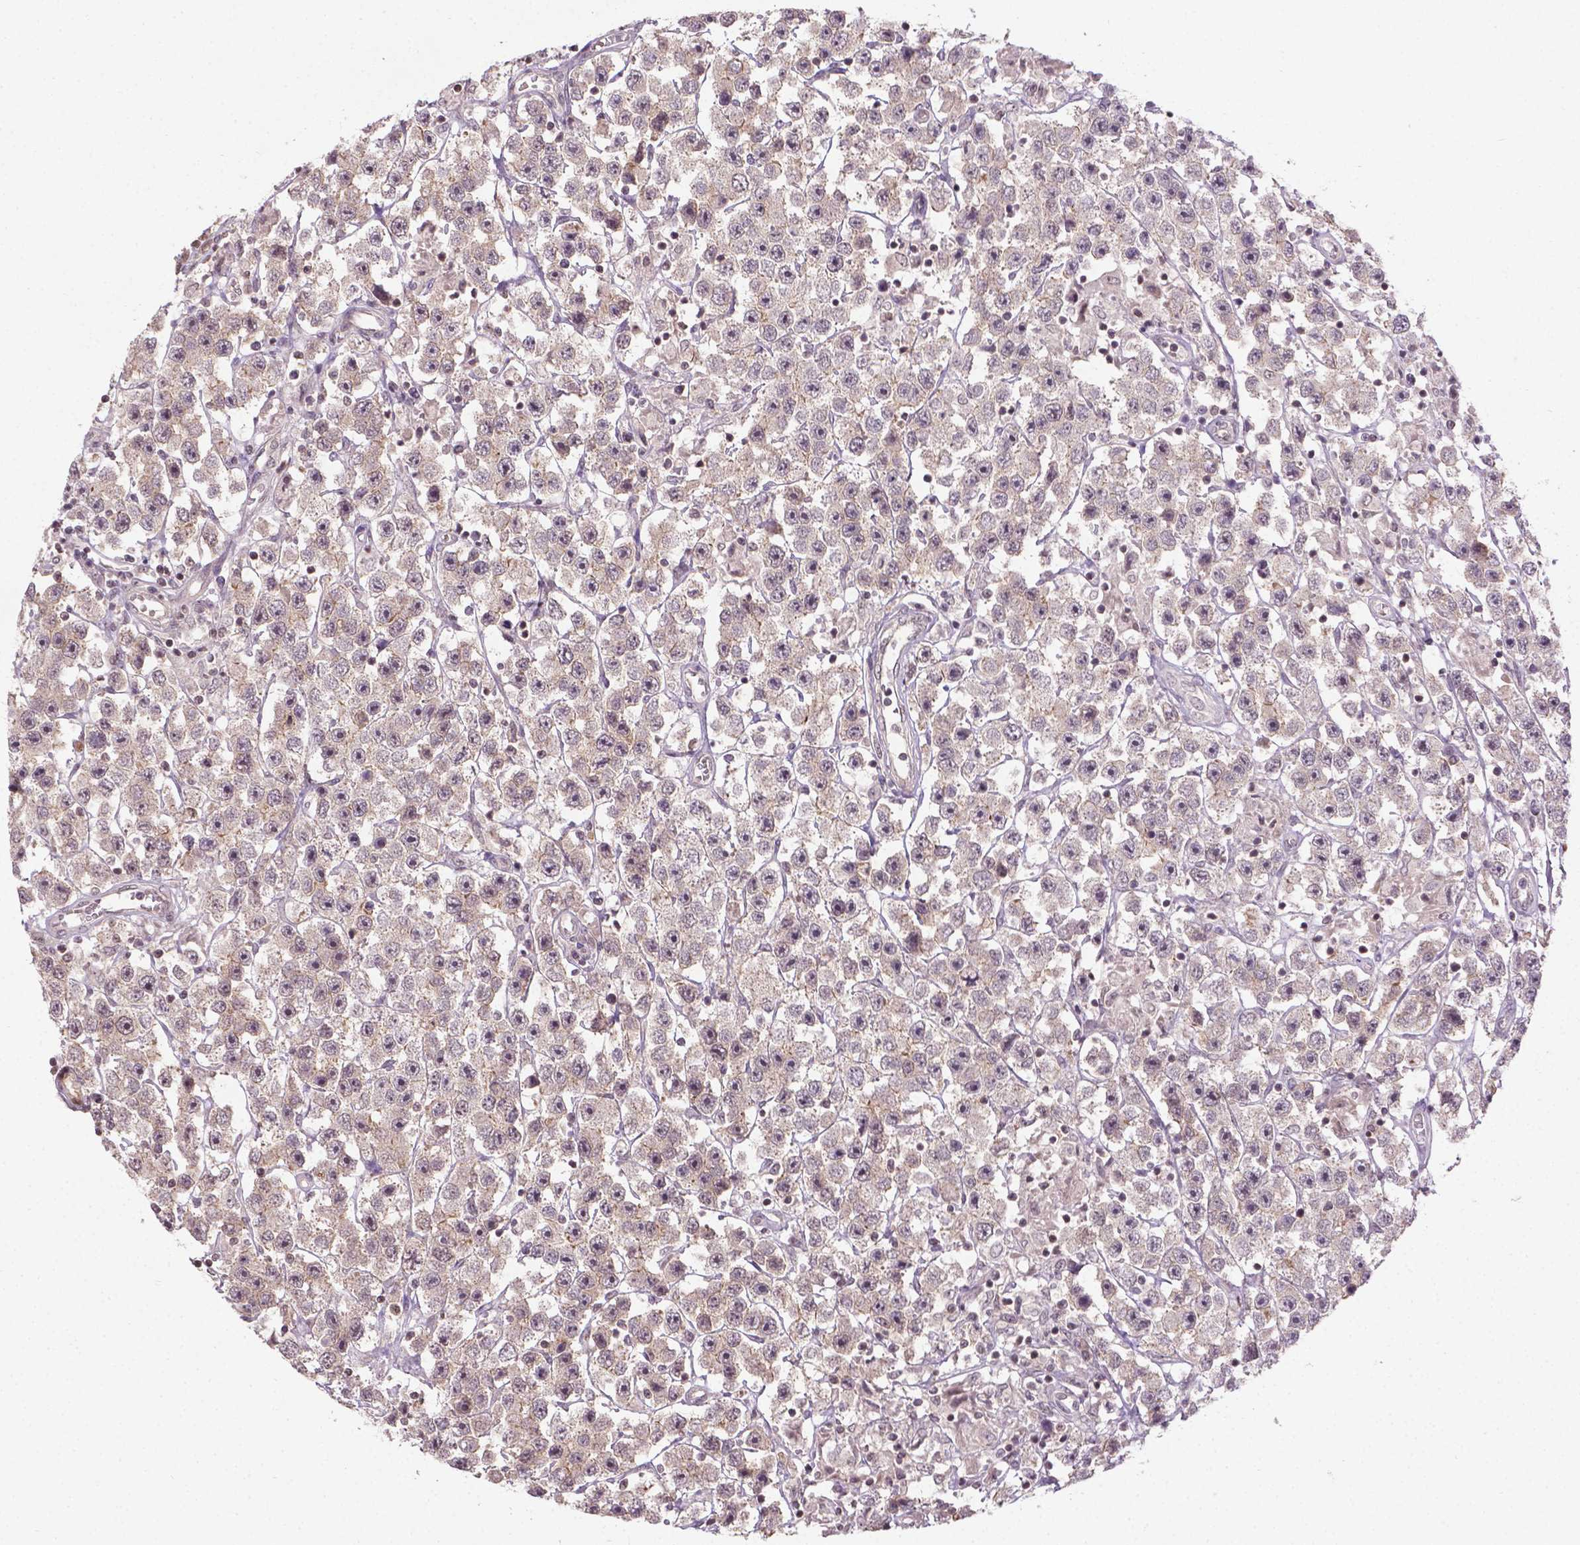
{"staining": {"intensity": "weak", "quantity": "25%-75%", "location": "nuclear"}, "tissue": "testis cancer", "cell_type": "Tumor cells", "image_type": "cancer", "snomed": [{"axis": "morphology", "description": "Seminoma, NOS"}, {"axis": "topography", "description": "Testis"}], "caption": "DAB (3,3'-diaminobenzidine) immunohistochemical staining of testis cancer exhibits weak nuclear protein positivity in approximately 25%-75% of tumor cells.", "gene": "ANKRD54", "patient": {"sex": "male", "age": 45}}